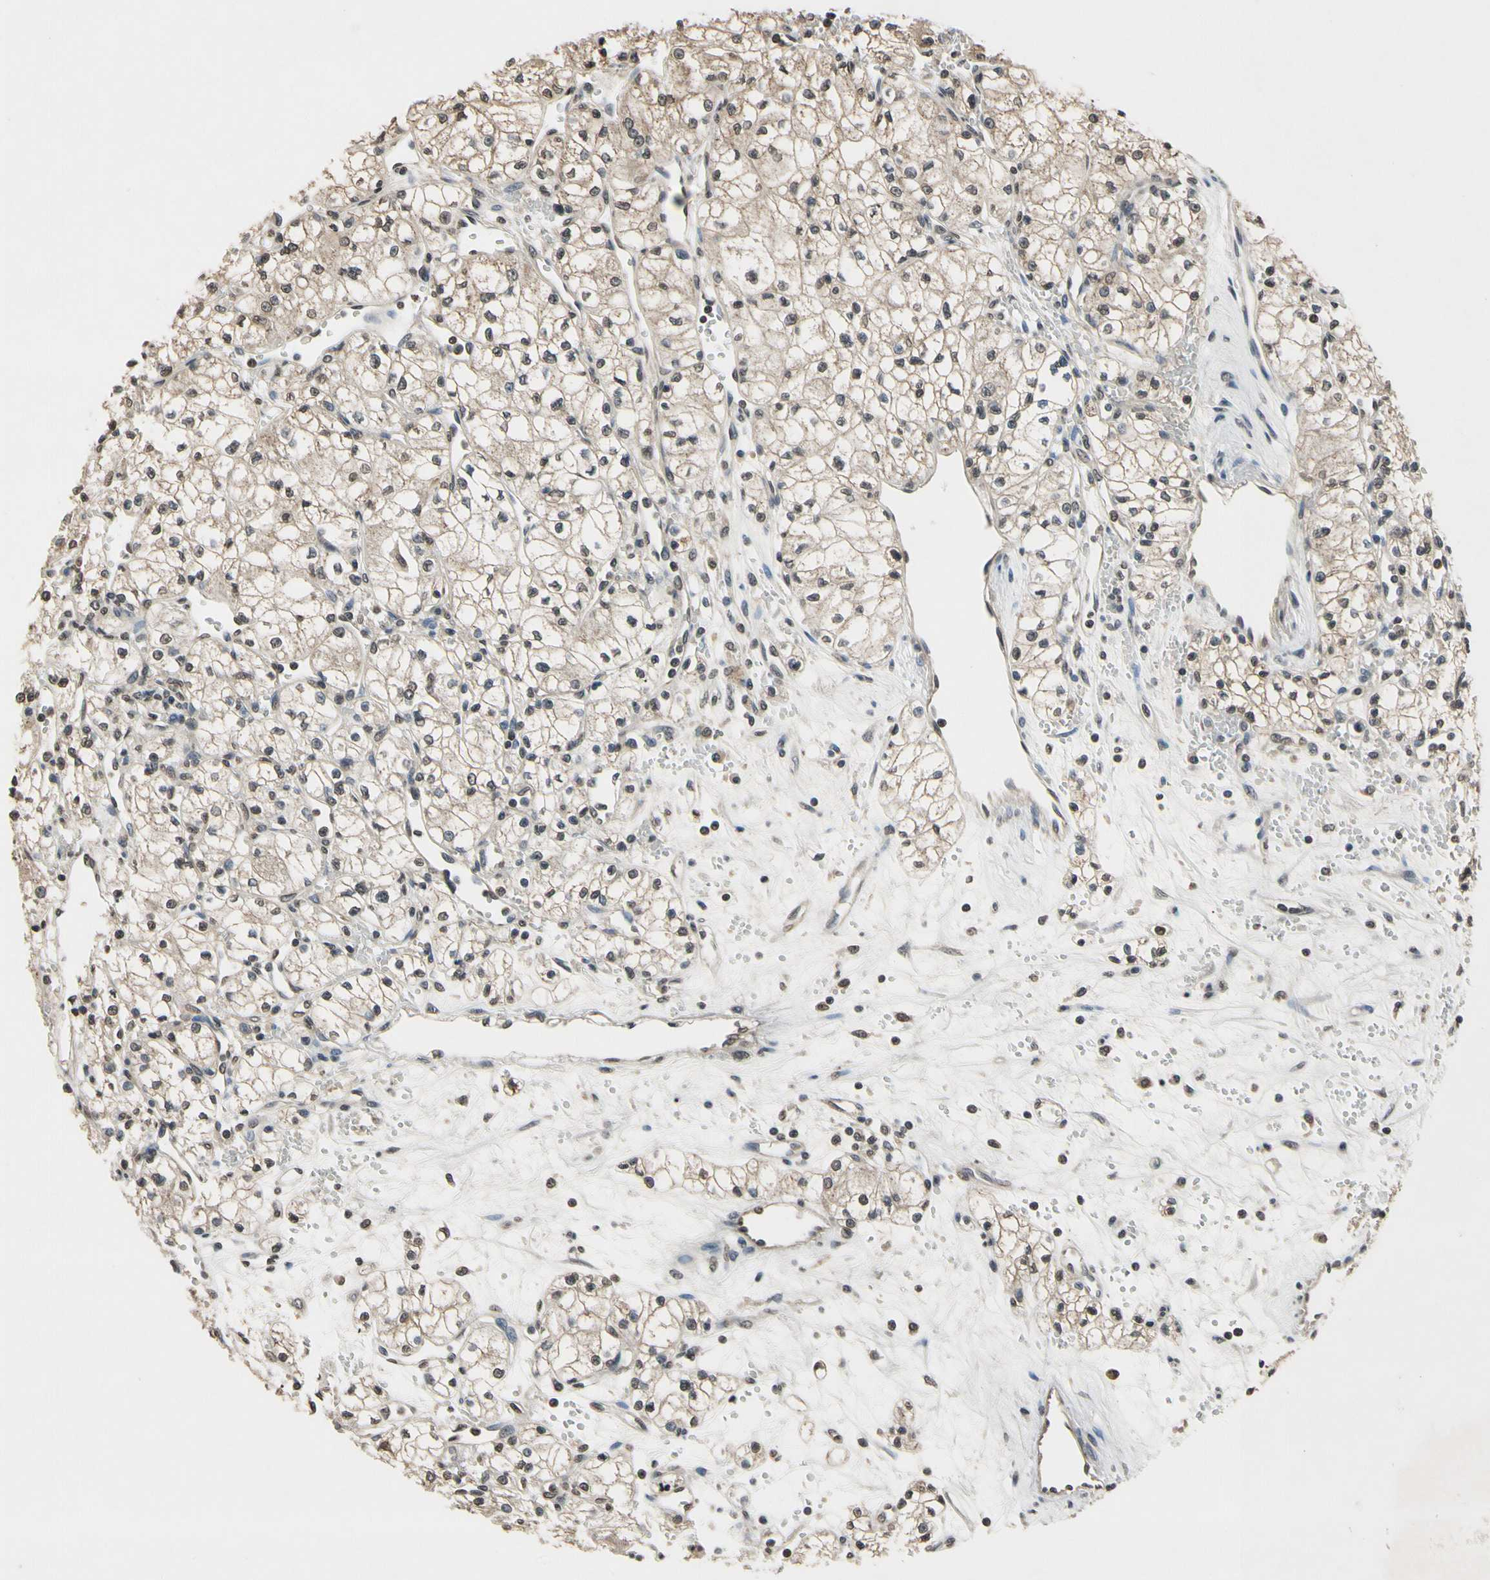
{"staining": {"intensity": "moderate", "quantity": ">75%", "location": "cytoplasmic/membranous"}, "tissue": "renal cancer", "cell_type": "Tumor cells", "image_type": "cancer", "snomed": [{"axis": "morphology", "description": "Normal tissue, NOS"}, {"axis": "morphology", "description": "Adenocarcinoma, NOS"}, {"axis": "topography", "description": "Kidney"}], "caption": "Renal cancer was stained to show a protein in brown. There is medium levels of moderate cytoplasmic/membranous positivity in approximately >75% of tumor cells.", "gene": "GCLC", "patient": {"sex": "male", "age": 59}}